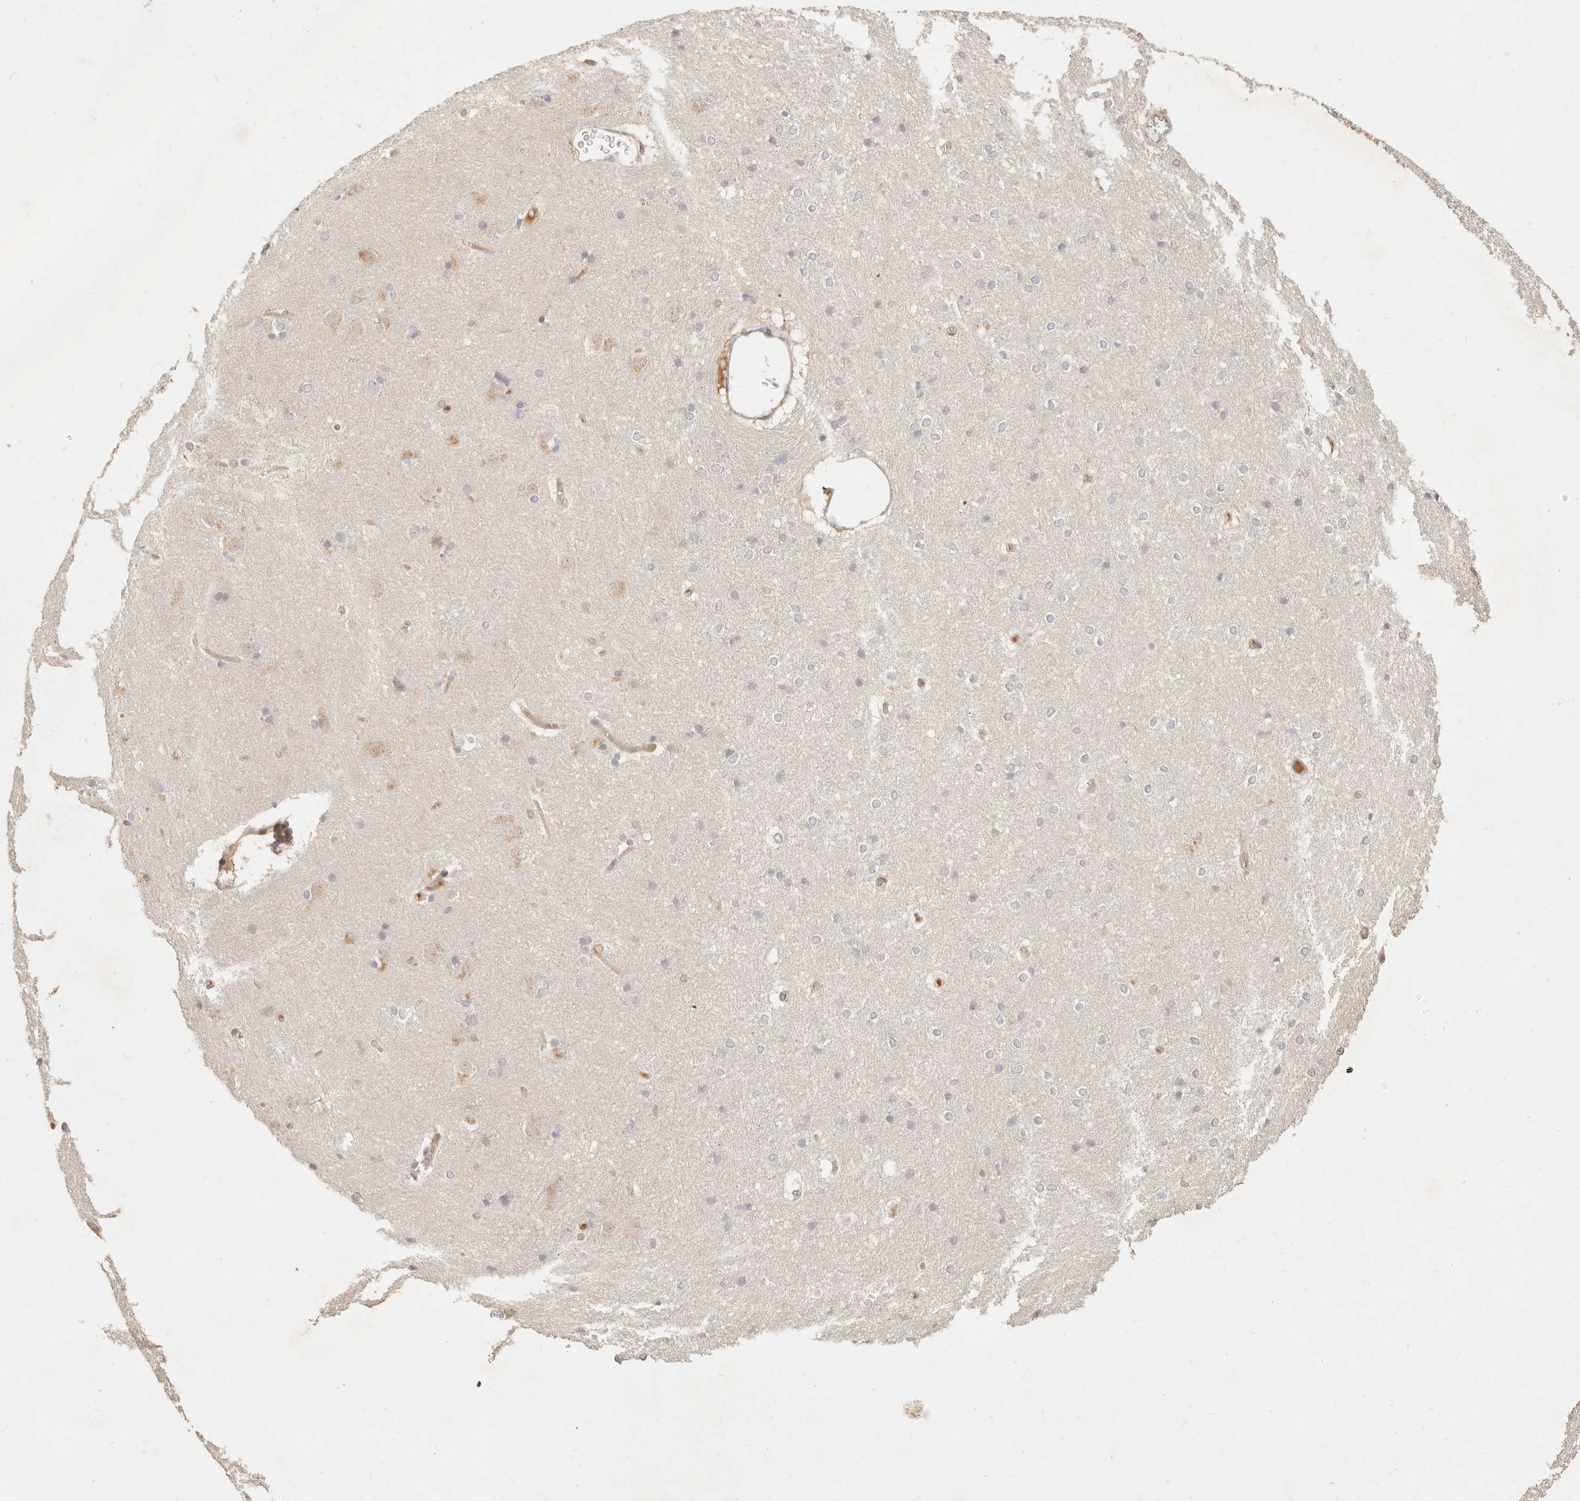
{"staining": {"intensity": "negative", "quantity": "none", "location": "none"}, "tissue": "caudate", "cell_type": "Glial cells", "image_type": "normal", "snomed": [{"axis": "morphology", "description": "Normal tissue, NOS"}, {"axis": "topography", "description": "Lateral ventricle wall"}], "caption": "This image is of benign caudate stained with immunohistochemistry (IHC) to label a protein in brown with the nuclei are counter-stained blue. There is no staining in glial cells. (Brightfield microscopy of DAB IHC at high magnification).", "gene": "NECAP2", "patient": {"sex": "female", "age": 19}}